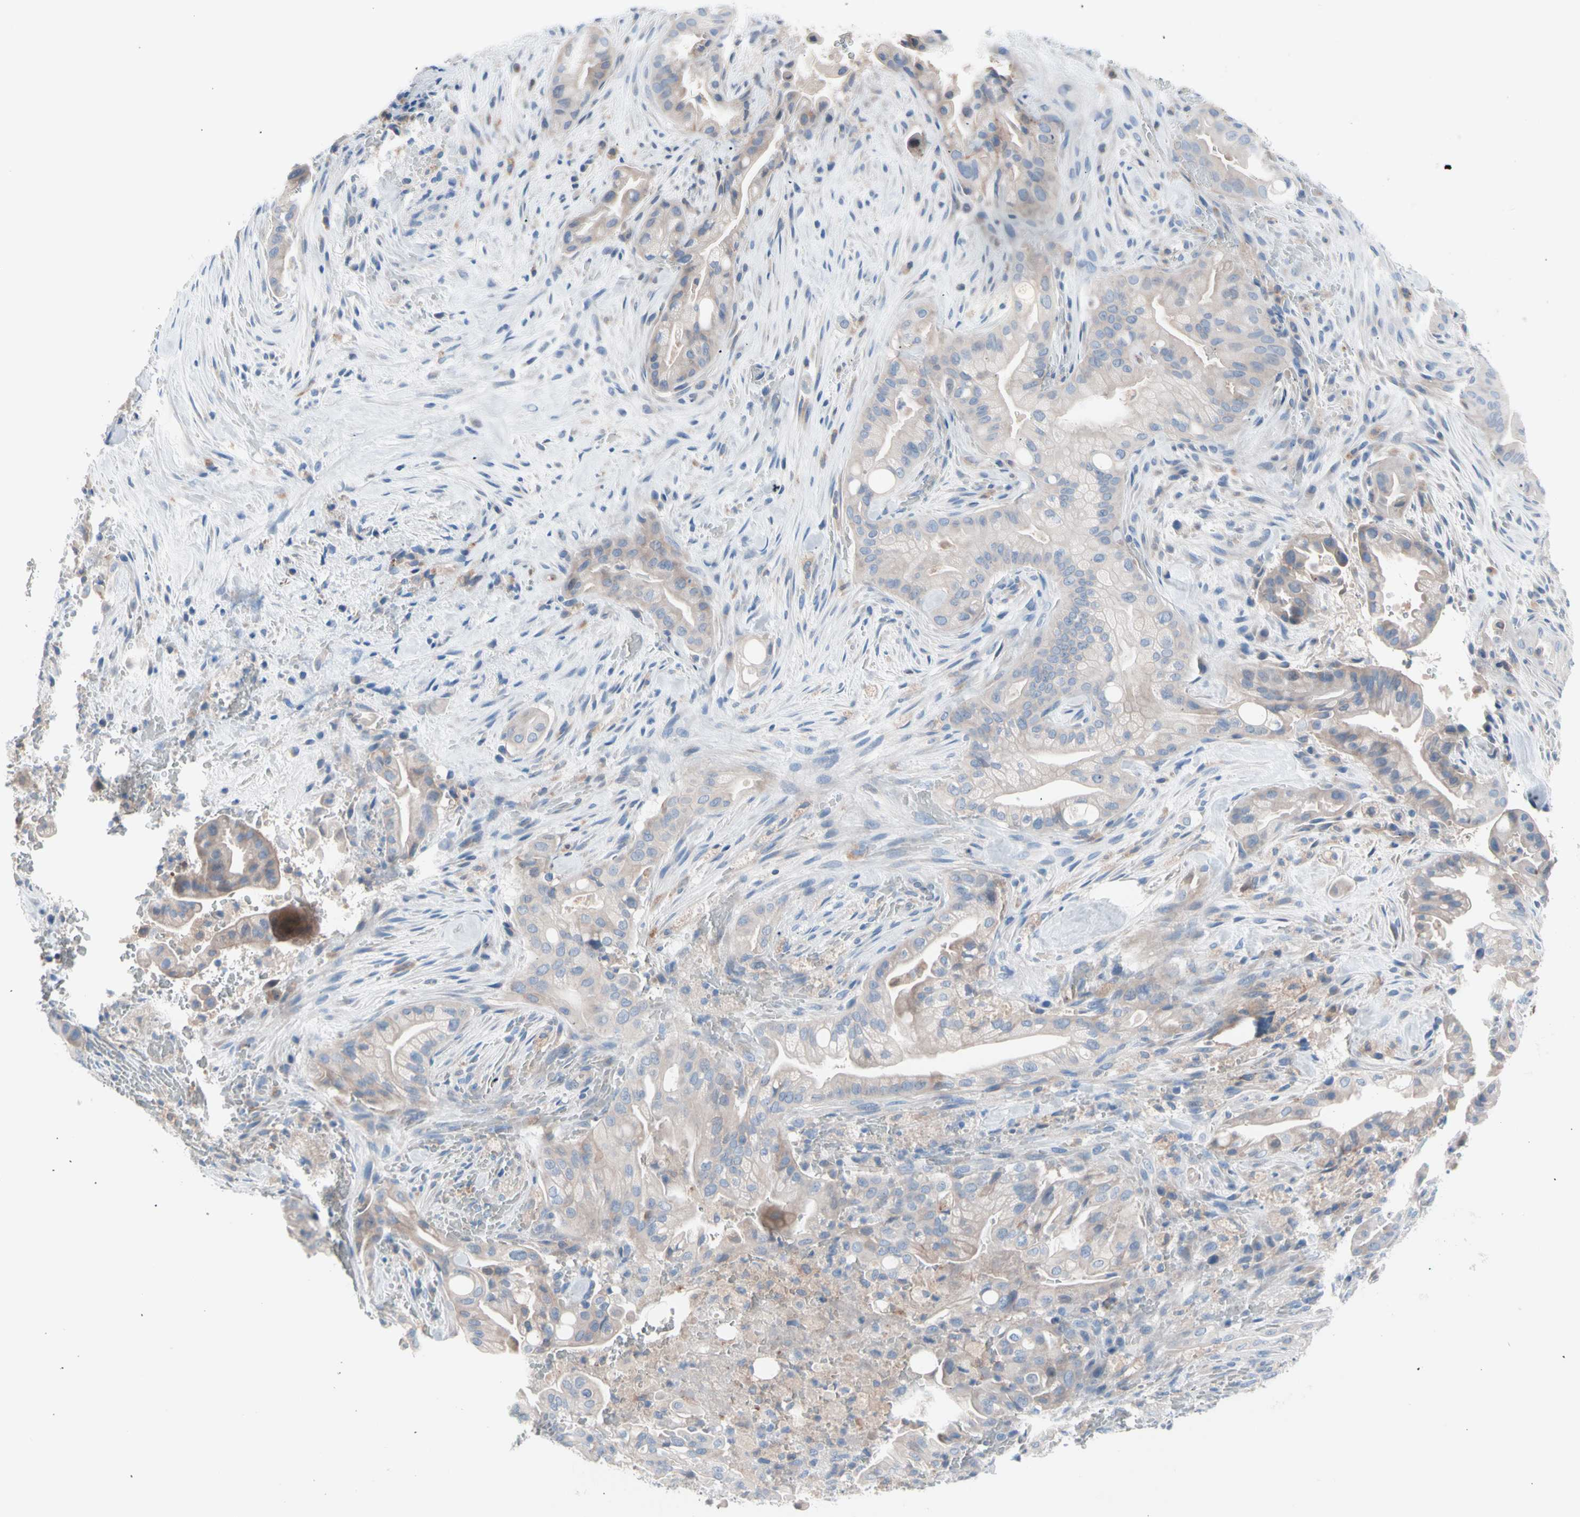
{"staining": {"intensity": "weak", "quantity": "25%-75%", "location": "cytoplasmic/membranous"}, "tissue": "liver cancer", "cell_type": "Tumor cells", "image_type": "cancer", "snomed": [{"axis": "morphology", "description": "Cholangiocarcinoma"}, {"axis": "topography", "description": "Liver"}], "caption": "About 25%-75% of tumor cells in human cholangiocarcinoma (liver) show weak cytoplasmic/membranous protein staining as visualized by brown immunohistochemical staining.", "gene": "CASQ1", "patient": {"sex": "female", "age": 68}}